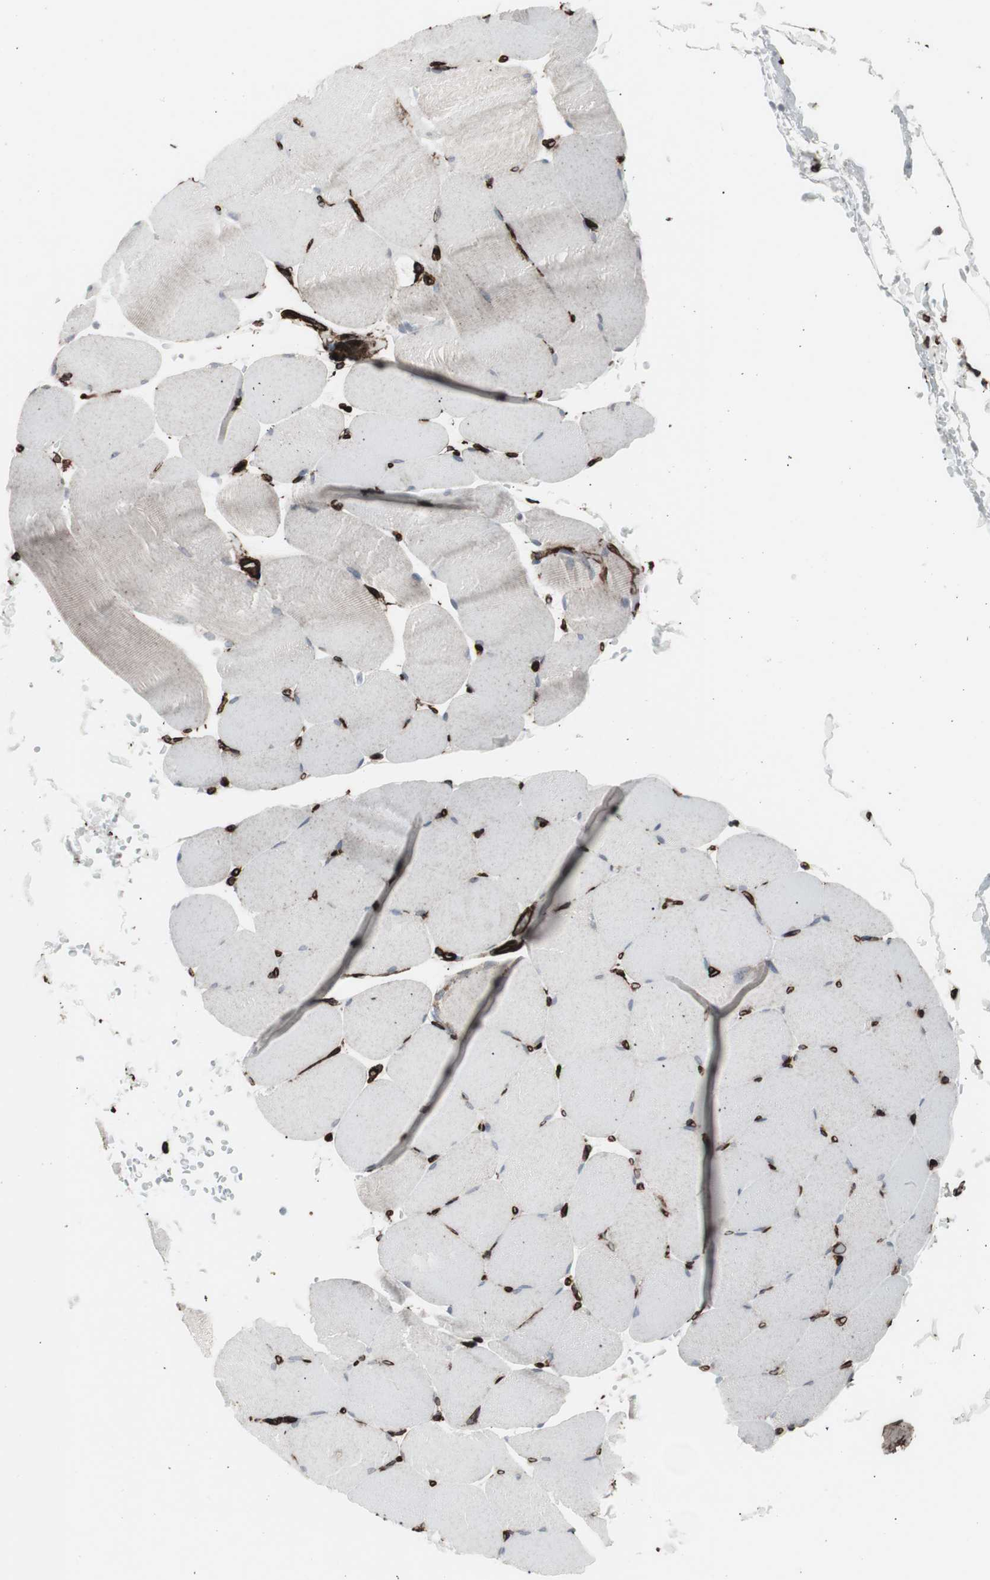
{"staining": {"intensity": "negative", "quantity": "none", "location": "none"}, "tissue": "skeletal muscle", "cell_type": "Myocytes", "image_type": "normal", "snomed": [{"axis": "morphology", "description": "Normal tissue, NOS"}, {"axis": "topography", "description": "Skeletal muscle"}, {"axis": "topography", "description": "Parathyroid gland"}], "caption": "This is an immunohistochemistry (IHC) photomicrograph of normal human skeletal muscle. There is no staining in myocytes.", "gene": "PDGFA", "patient": {"sex": "female", "age": 37}}